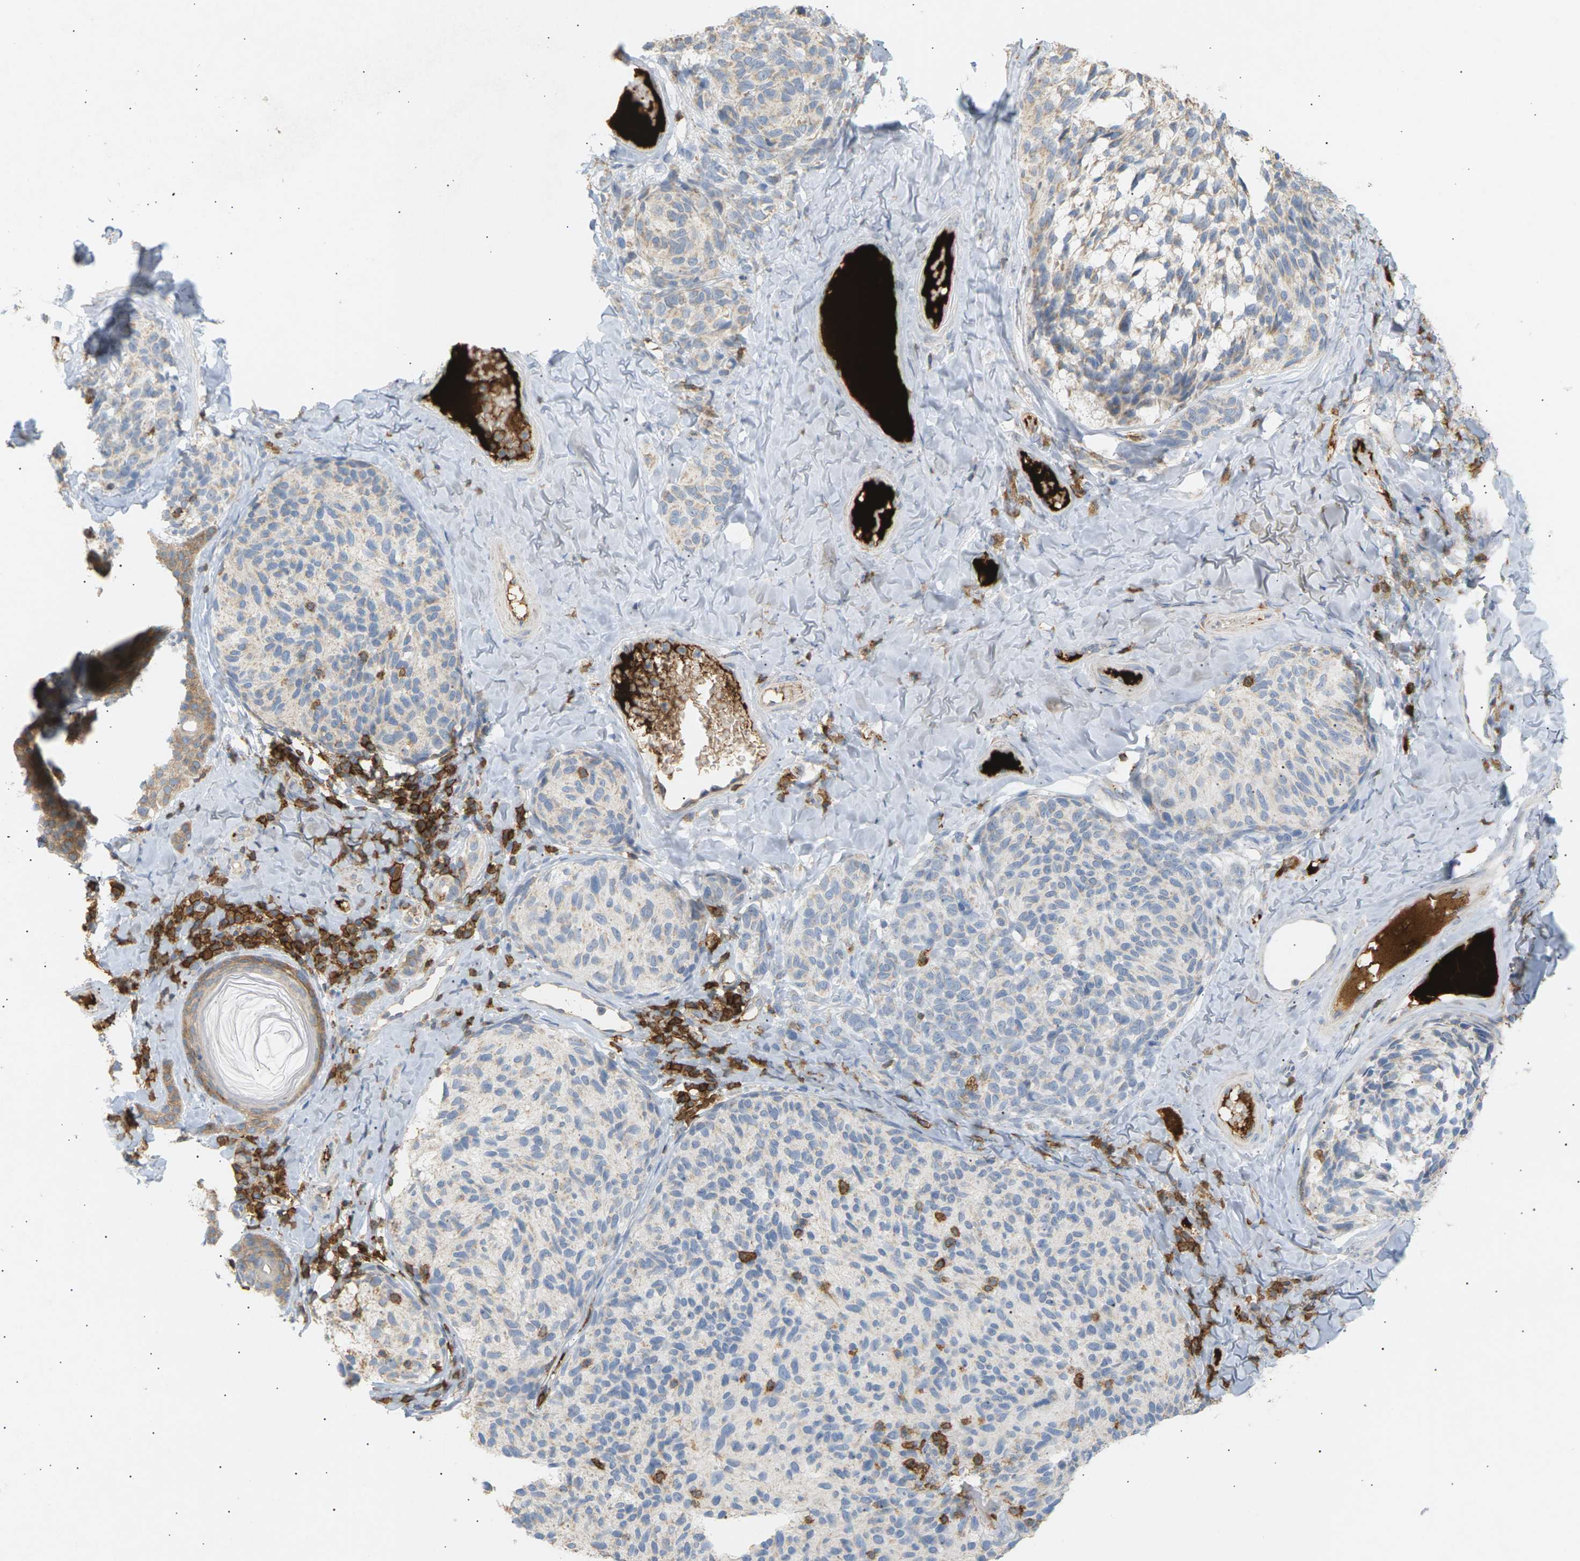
{"staining": {"intensity": "negative", "quantity": "none", "location": "none"}, "tissue": "melanoma", "cell_type": "Tumor cells", "image_type": "cancer", "snomed": [{"axis": "morphology", "description": "Malignant melanoma, NOS"}, {"axis": "topography", "description": "Skin"}], "caption": "Tumor cells show no significant protein expression in melanoma.", "gene": "LIME1", "patient": {"sex": "female", "age": 73}}